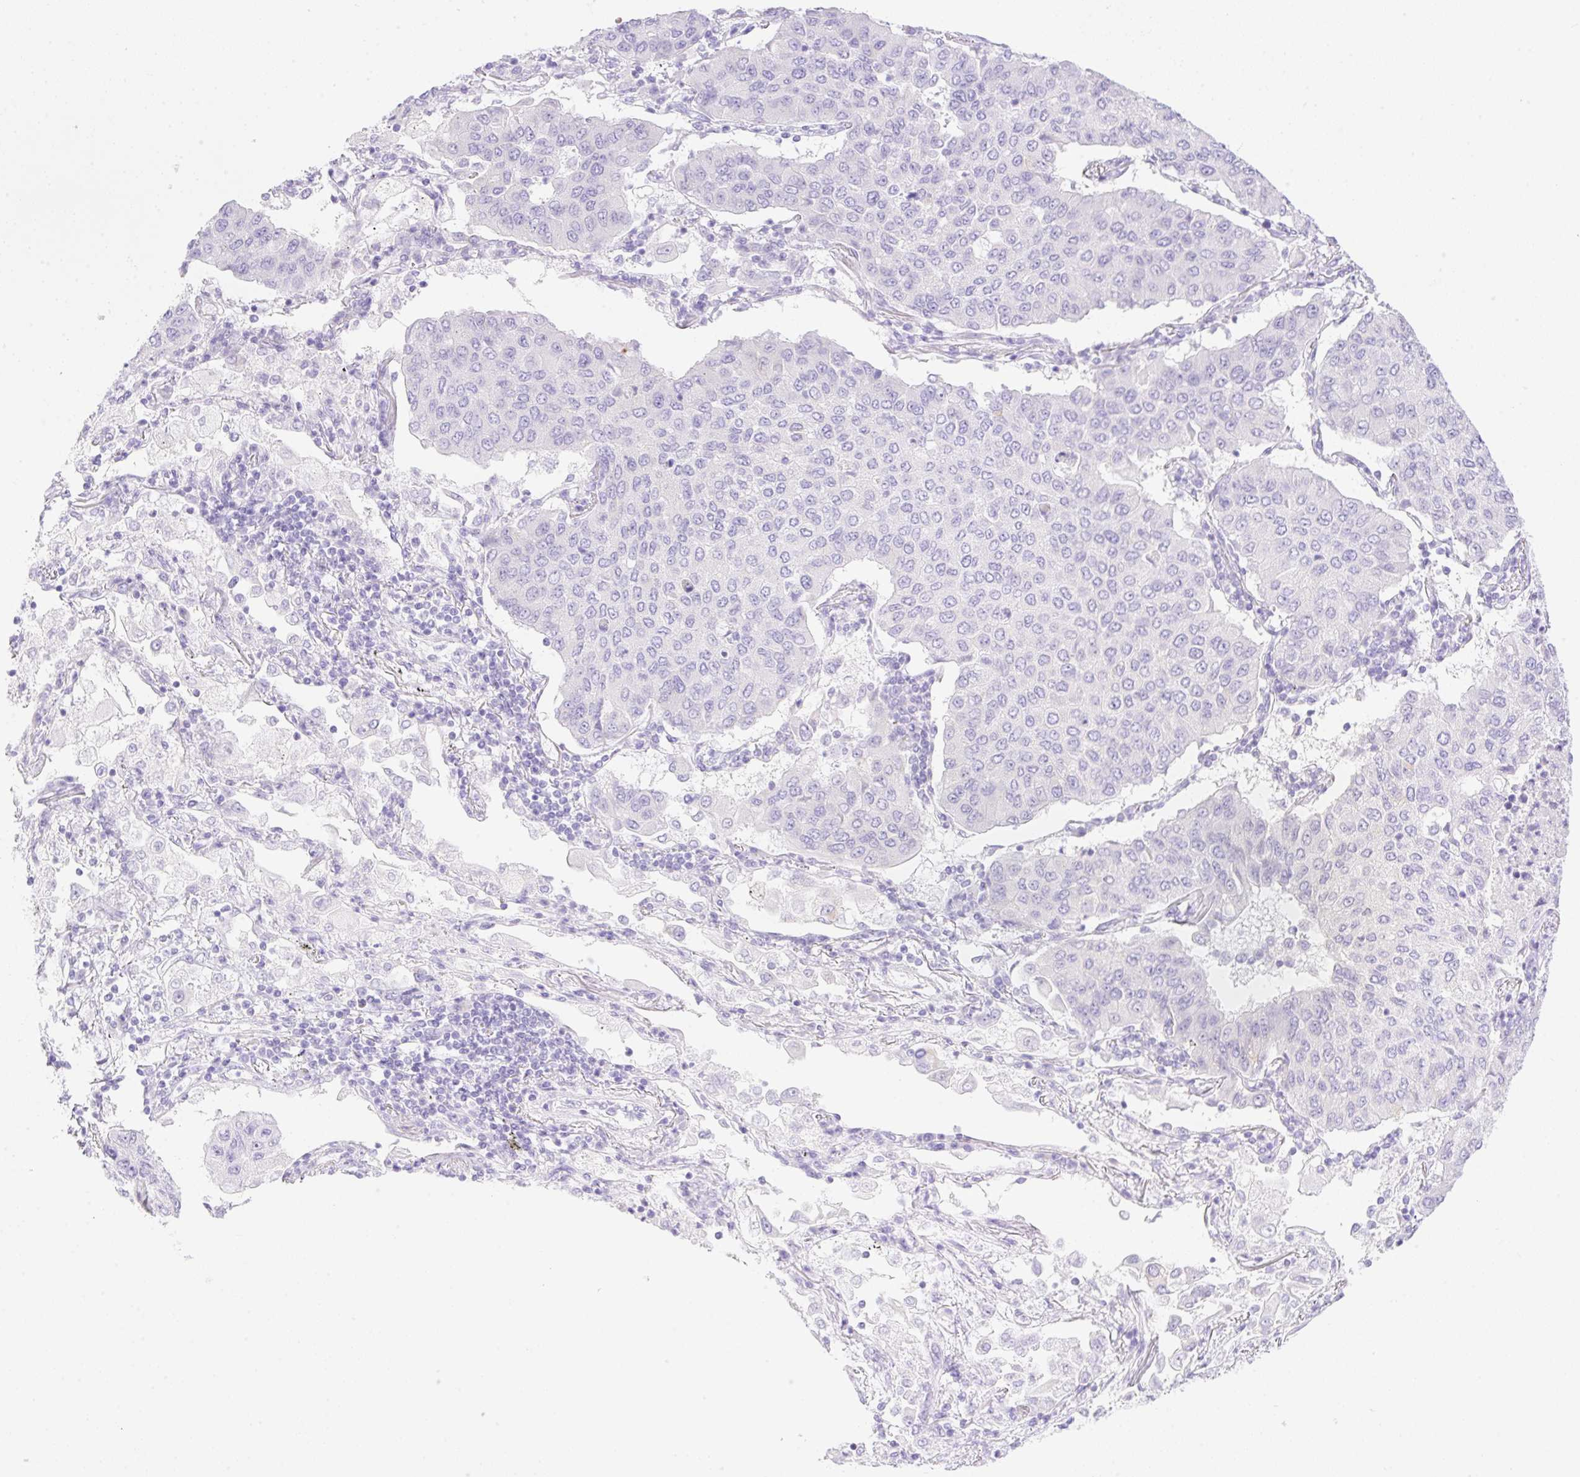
{"staining": {"intensity": "negative", "quantity": "none", "location": "none"}, "tissue": "lung cancer", "cell_type": "Tumor cells", "image_type": "cancer", "snomed": [{"axis": "morphology", "description": "Squamous cell carcinoma, NOS"}, {"axis": "topography", "description": "Lung"}], "caption": "Immunohistochemical staining of human squamous cell carcinoma (lung) displays no significant positivity in tumor cells.", "gene": "CDX1", "patient": {"sex": "male", "age": 74}}